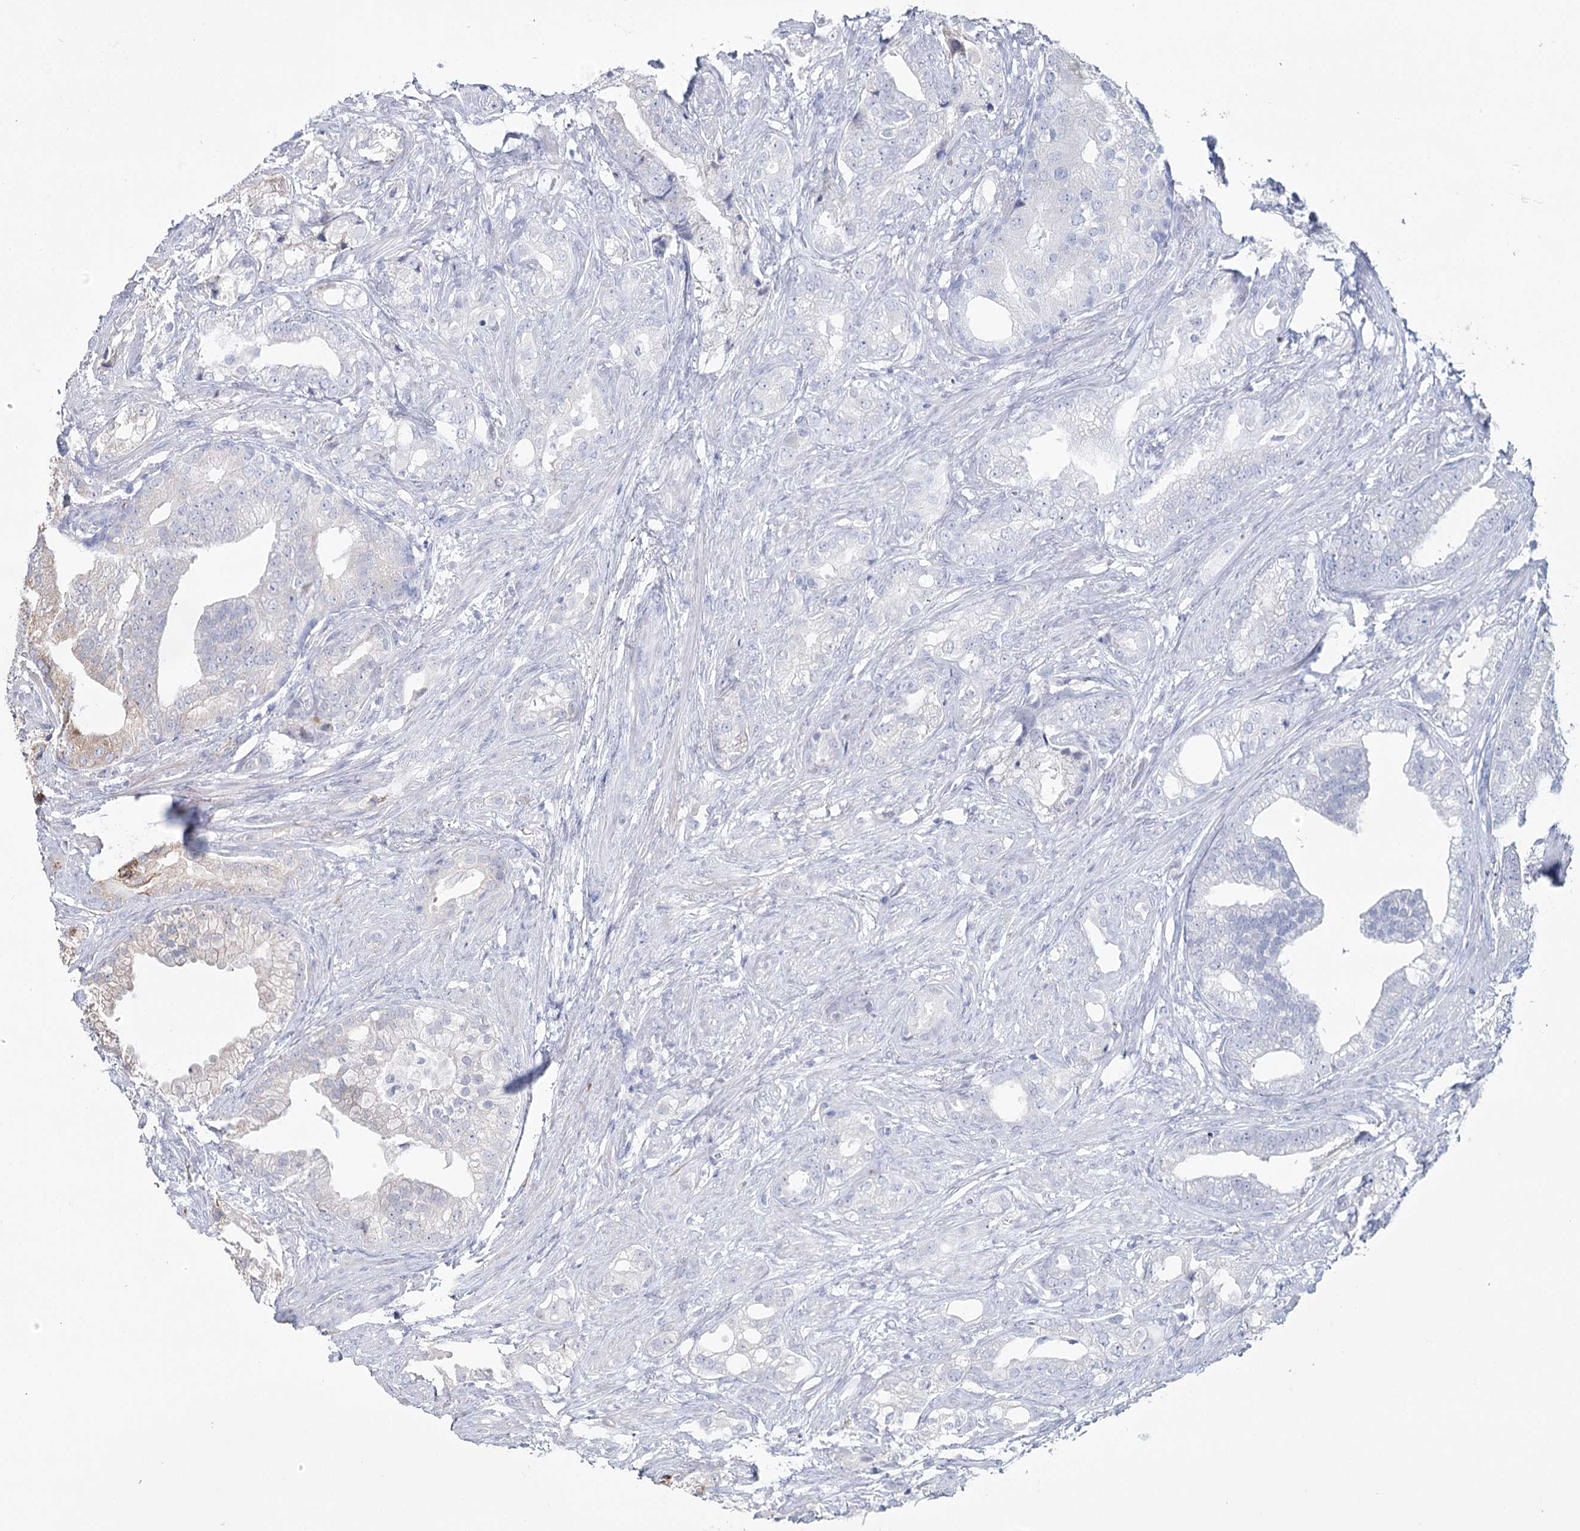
{"staining": {"intensity": "moderate", "quantity": "<25%", "location": "cytoplasmic/membranous"}, "tissue": "prostate cancer", "cell_type": "Tumor cells", "image_type": "cancer", "snomed": [{"axis": "morphology", "description": "Adenocarcinoma, Low grade"}, {"axis": "topography", "description": "Prostate"}], "caption": "Human prostate cancer stained with a brown dye demonstrates moderate cytoplasmic/membranous positive staining in about <25% of tumor cells.", "gene": "ZCCHC9", "patient": {"sex": "male", "age": 71}}